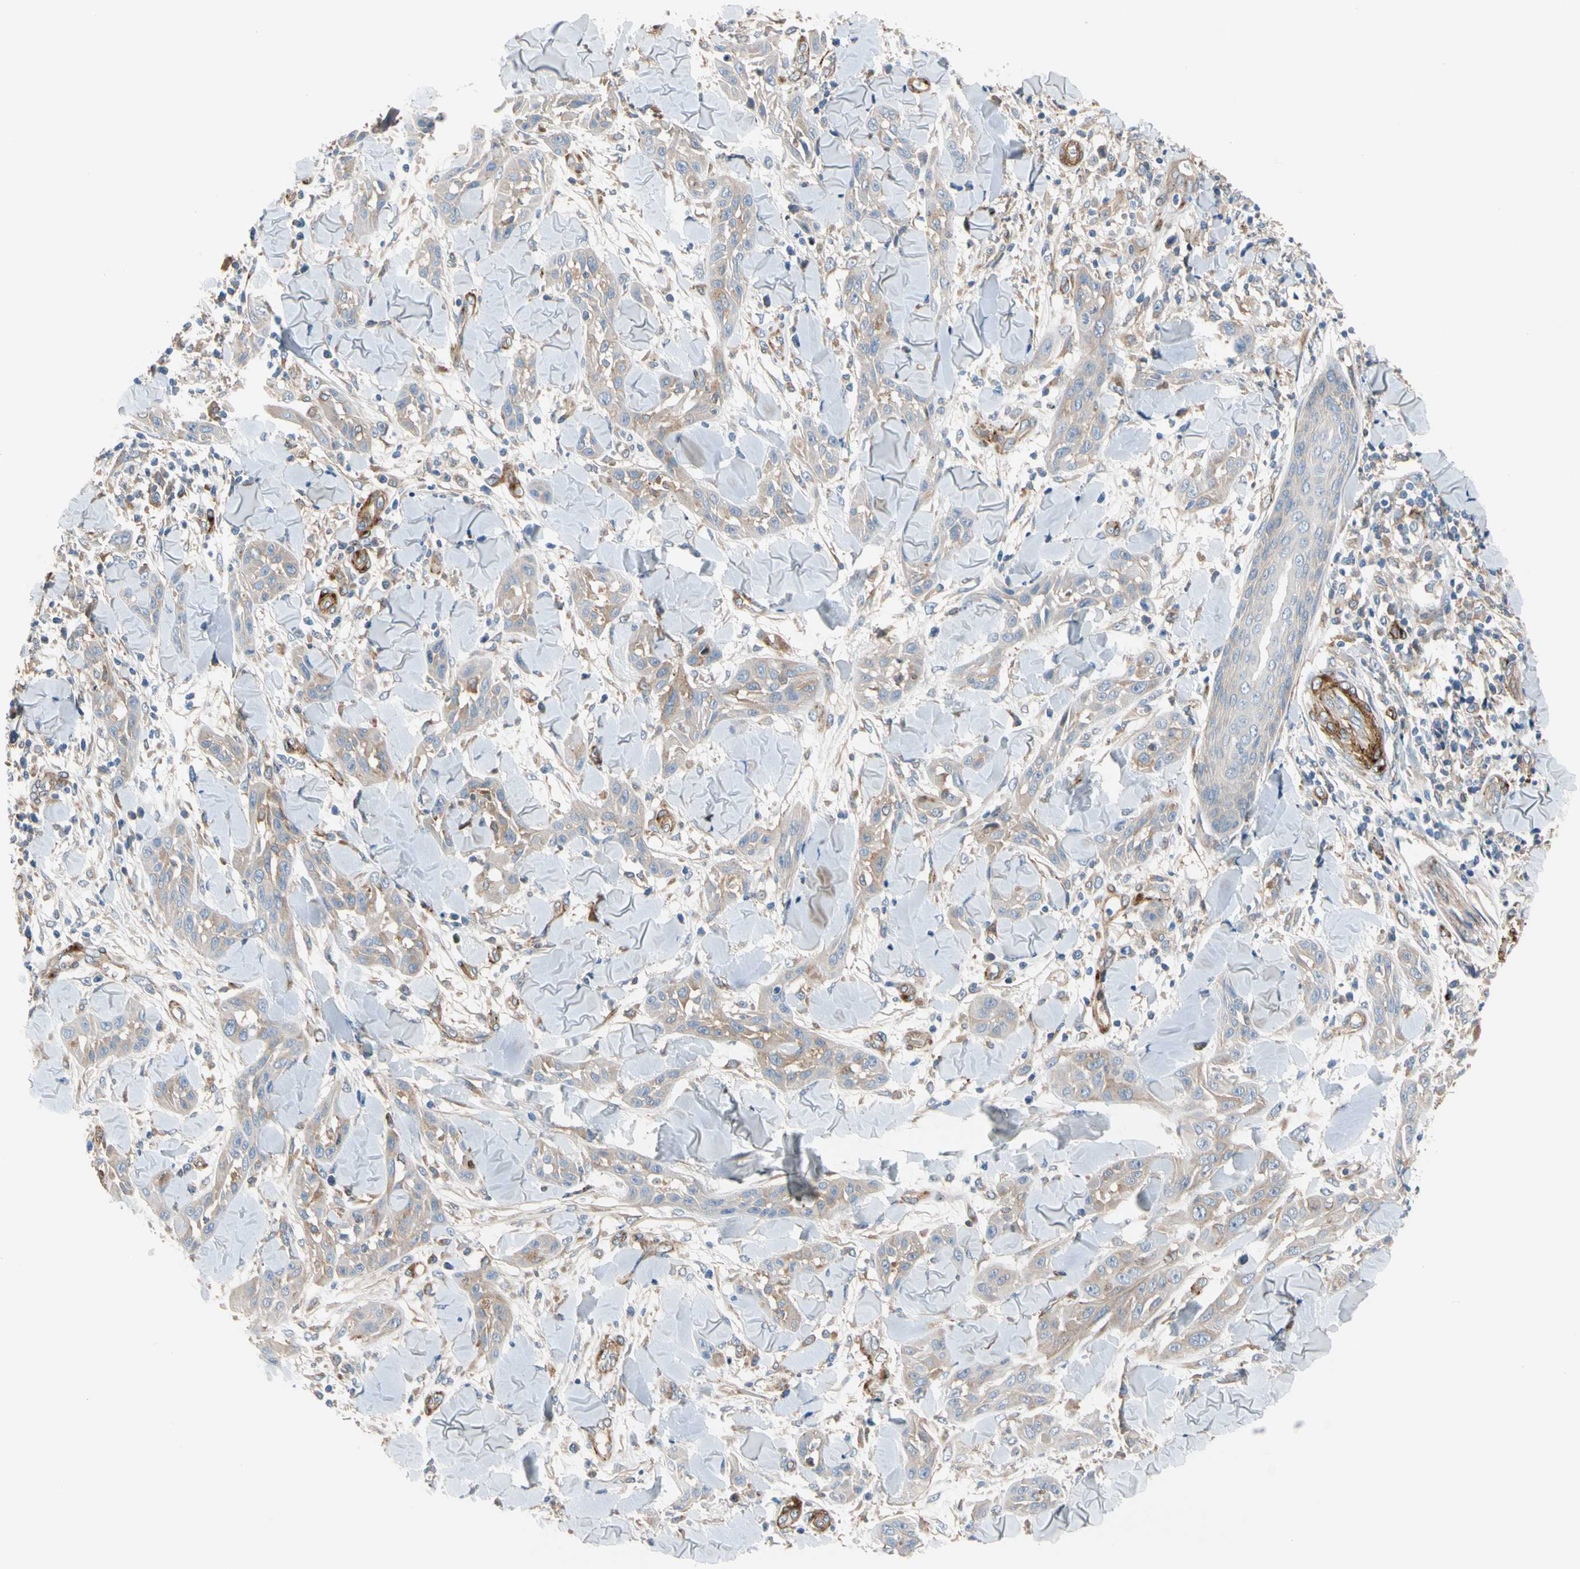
{"staining": {"intensity": "weak", "quantity": "<25%", "location": "cytoplasmic/membranous"}, "tissue": "skin cancer", "cell_type": "Tumor cells", "image_type": "cancer", "snomed": [{"axis": "morphology", "description": "Squamous cell carcinoma, NOS"}, {"axis": "topography", "description": "Skin"}], "caption": "Tumor cells are negative for protein expression in human squamous cell carcinoma (skin). Brightfield microscopy of immunohistochemistry (IHC) stained with DAB (3,3'-diaminobenzidine) (brown) and hematoxylin (blue), captured at high magnification.", "gene": "ENTREP3", "patient": {"sex": "male", "age": 24}}